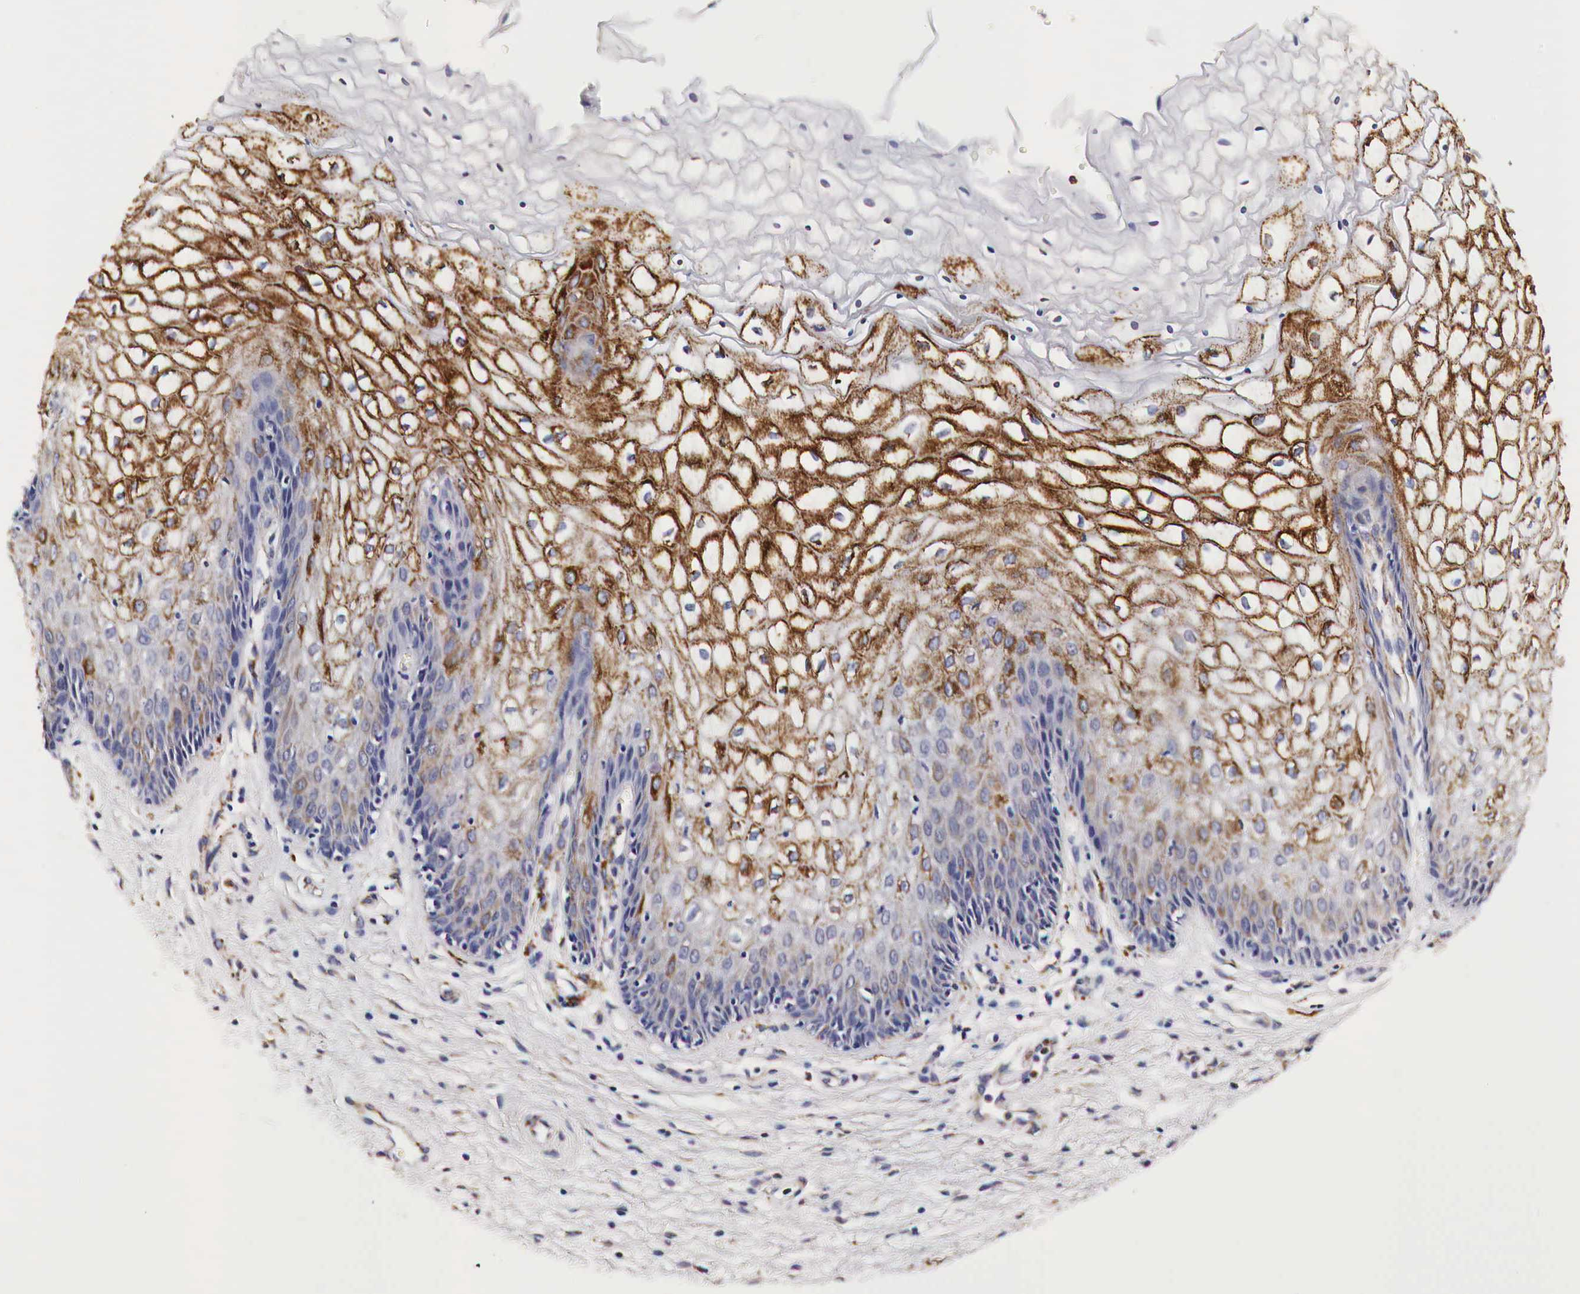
{"staining": {"intensity": "strong", "quantity": "25%-75%", "location": "cytoplasmic/membranous"}, "tissue": "vagina", "cell_type": "Squamous epithelial cells", "image_type": "normal", "snomed": [{"axis": "morphology", "description": "Normal tissue, NOS"}, {"axis": "topography", "description": "Vagina"}], "caption": "Benign vagina demonstrates strong cytoplasmic/membranous staining in about 25%-75% of squamous epithelial cells.", "gene": "CKAP4", "patient": {"sex": "female", "age": 34}}